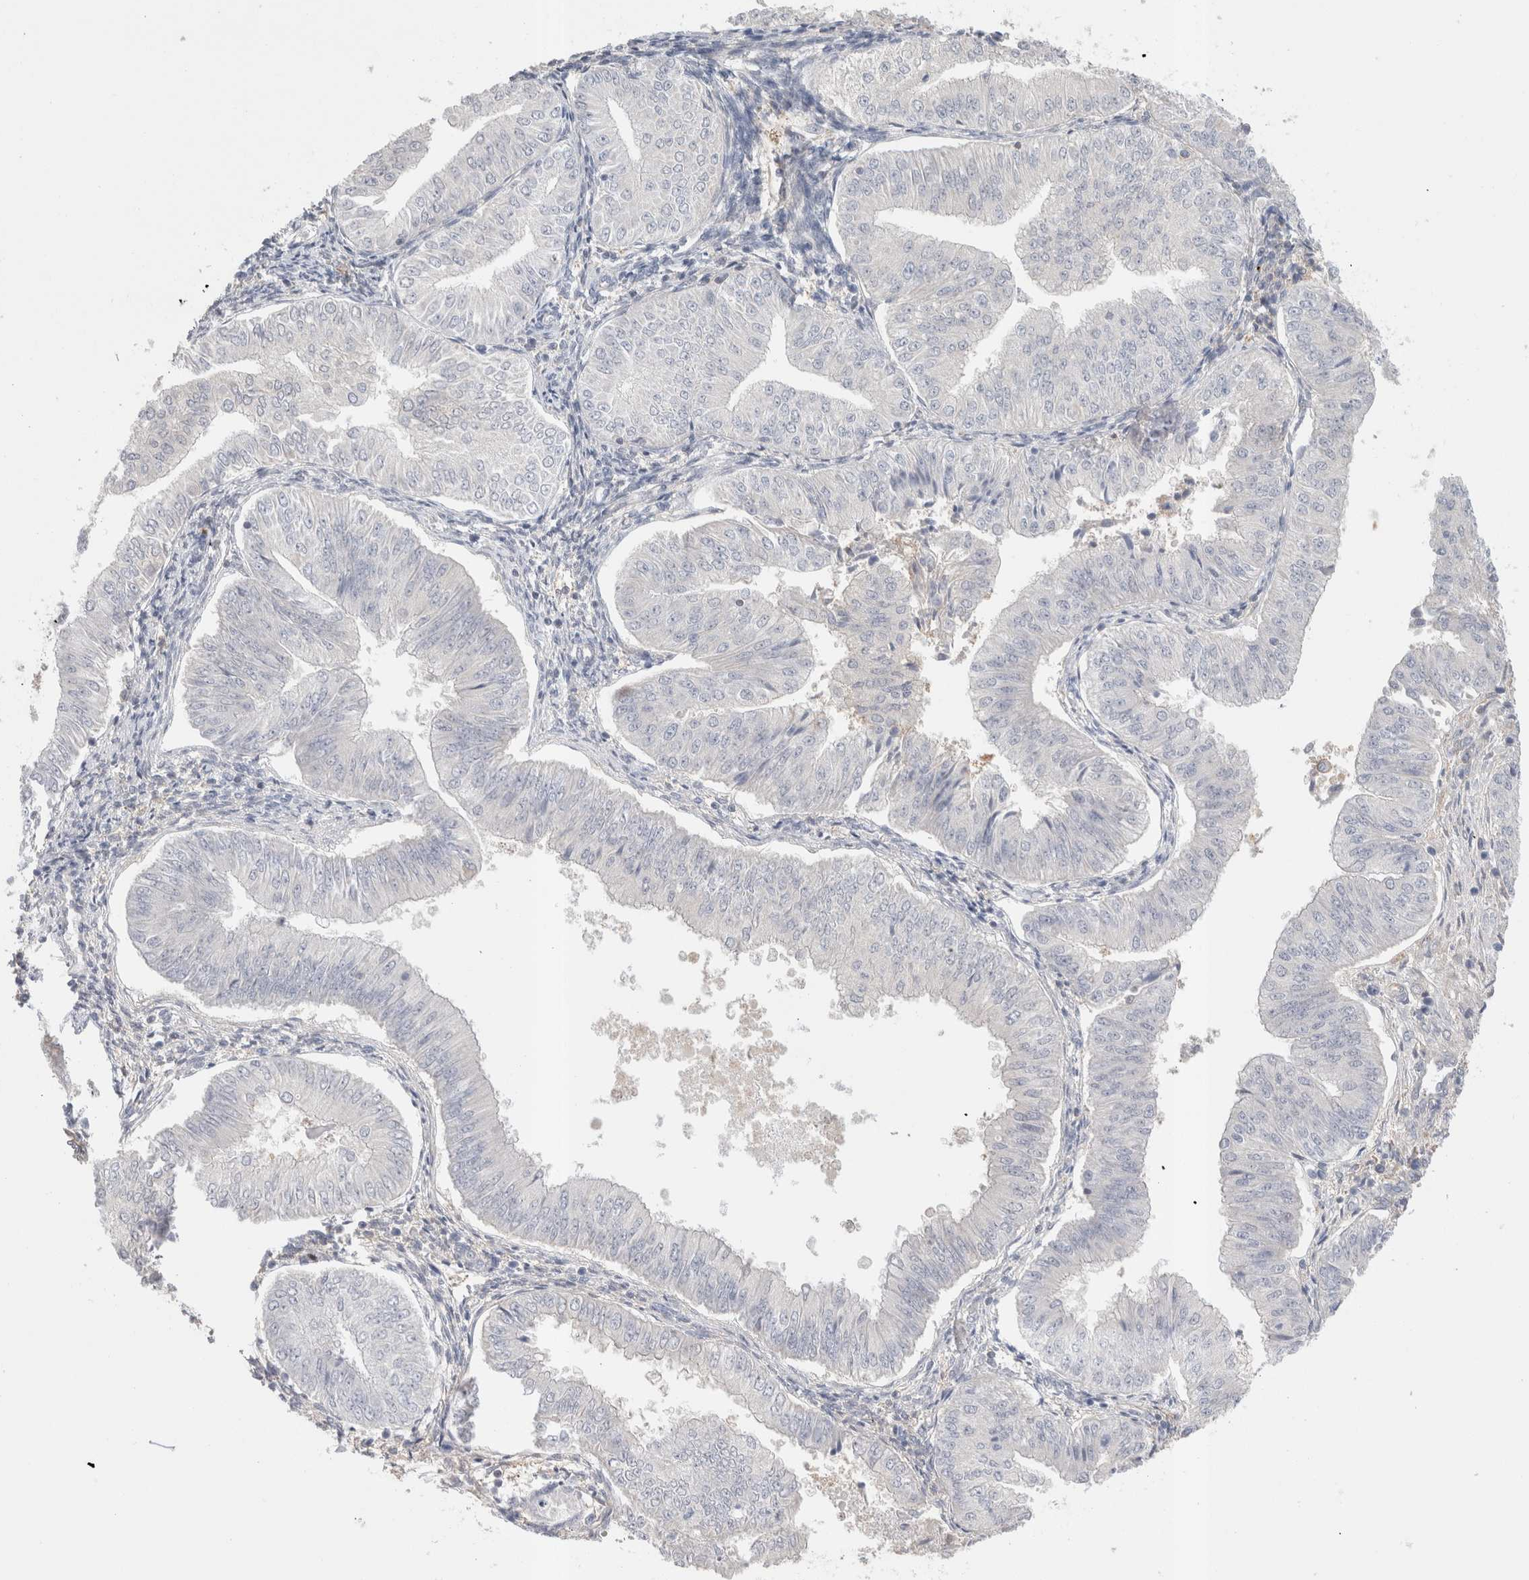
{"staining": {"intensity": "negative", "quantity": "none", "location": "none"}, "tissue": "endometrial cancer", "cell_type": "Tumor cells", "image_type": "cancer", "snomed": [{"axis": "morphology", "description": "Normal tissue, NOS"}, {"axis": "morphology", "description": "Adenocarcinoma, NOS"}, {"axis": "topography", "description": "Endometrium"}], "caption": "Immunohistochemistry (IHC) image of neoplastic tissue: human endometrial cancer (adenocarcinoma) stained with DAB (3,3'-diaminobenzidine) displays no significant protein positivity in tumor cells.", "gene": "CAPN2", "patient": {"sex": "female", "age": 53}}